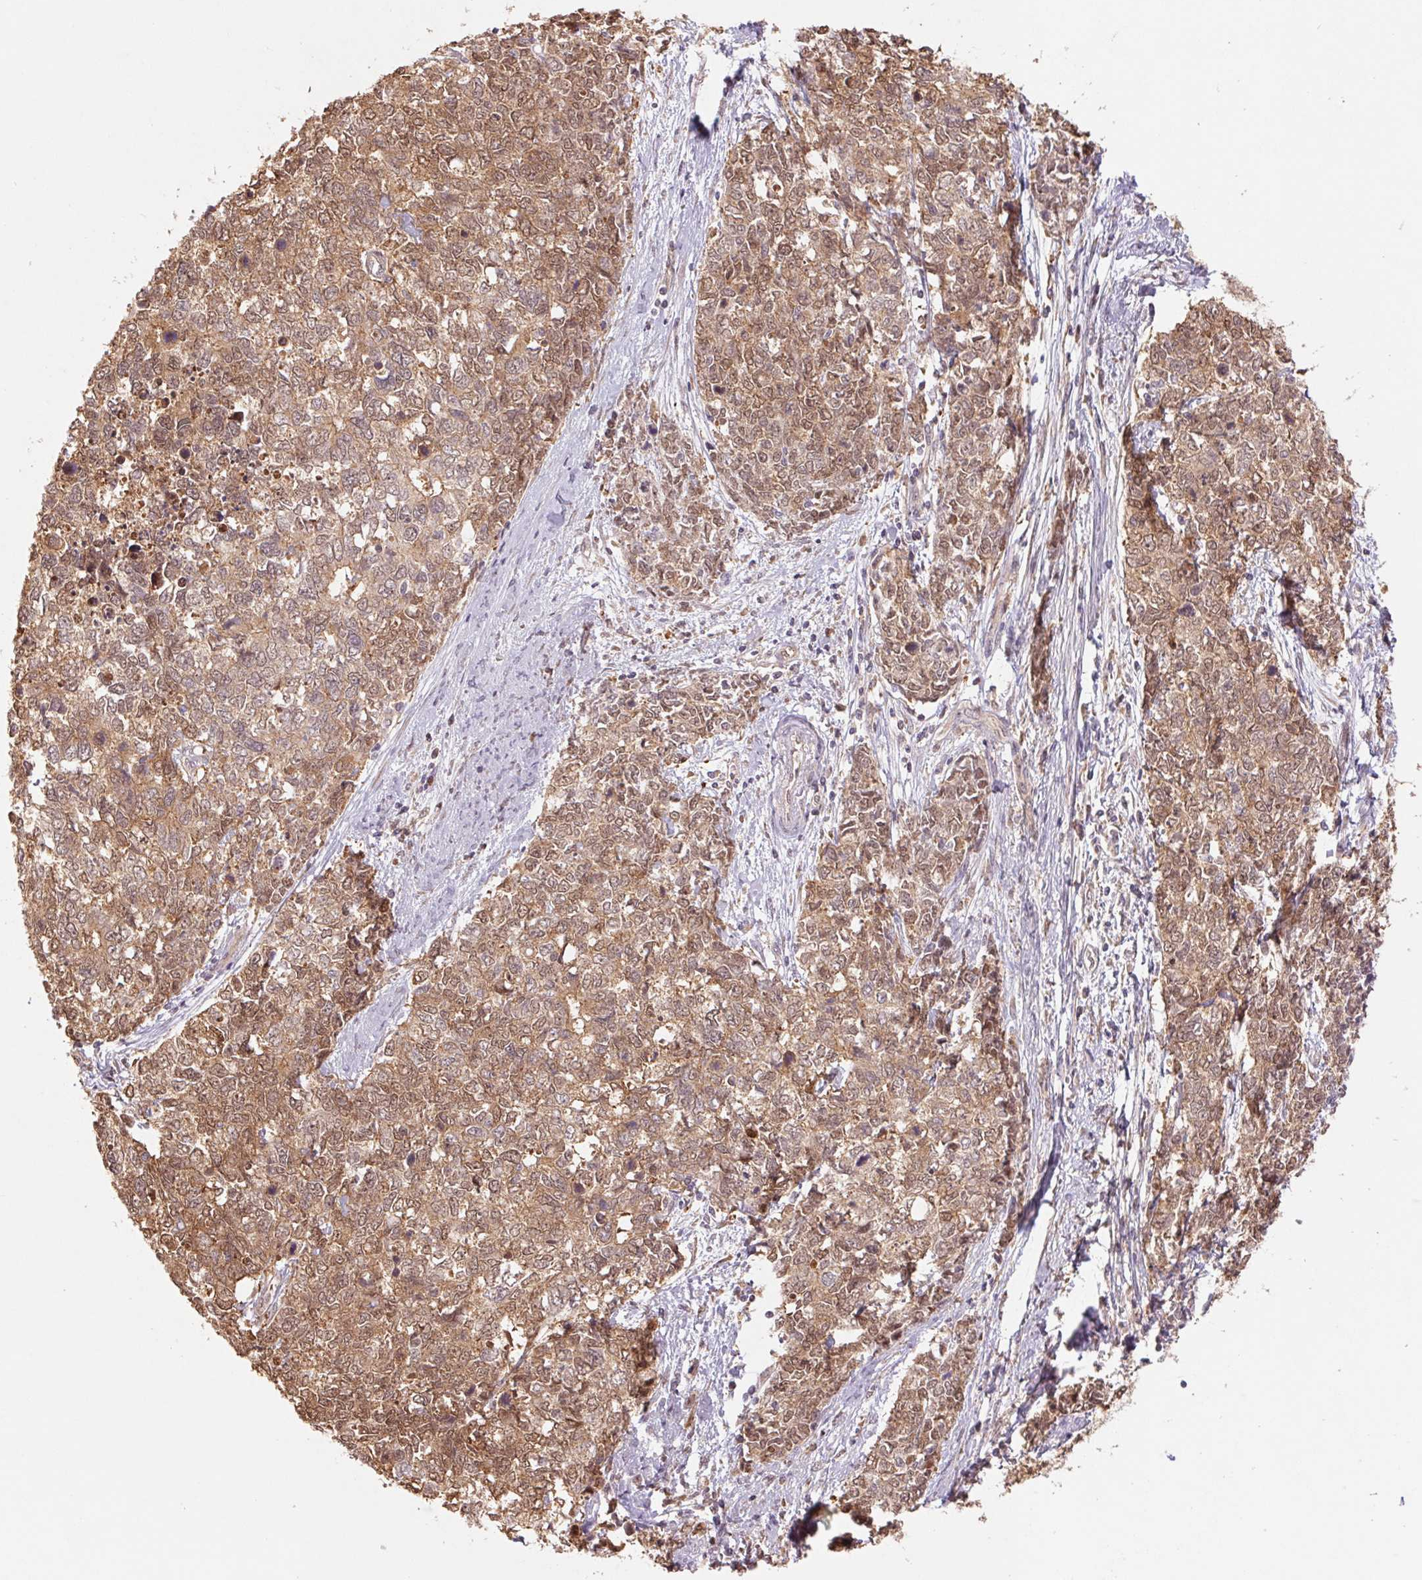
{"staining": {"intensity": "moderate", "quantity": ">75%", "location": "cytoplasmic/membranous,nuclear"}, "tissue": "cervical cancer", "cell_type": "Tumor cells", "image_type": "cancer", "snomed": [{"axis": "morphology", "description": "Adenocarcinoma, NOS"}, {"axis": "topography", "description": "Cervix"}], "caption": "The photomicrograph demonstrates staining of cervical cancer (adenocarcinoma), revealing moderate cytoplasmic/membranous and nuclear protein expression (brown color) within tumor cells.", "gene": "RRM1", "patient": {"sex": "female", "age": 63}}